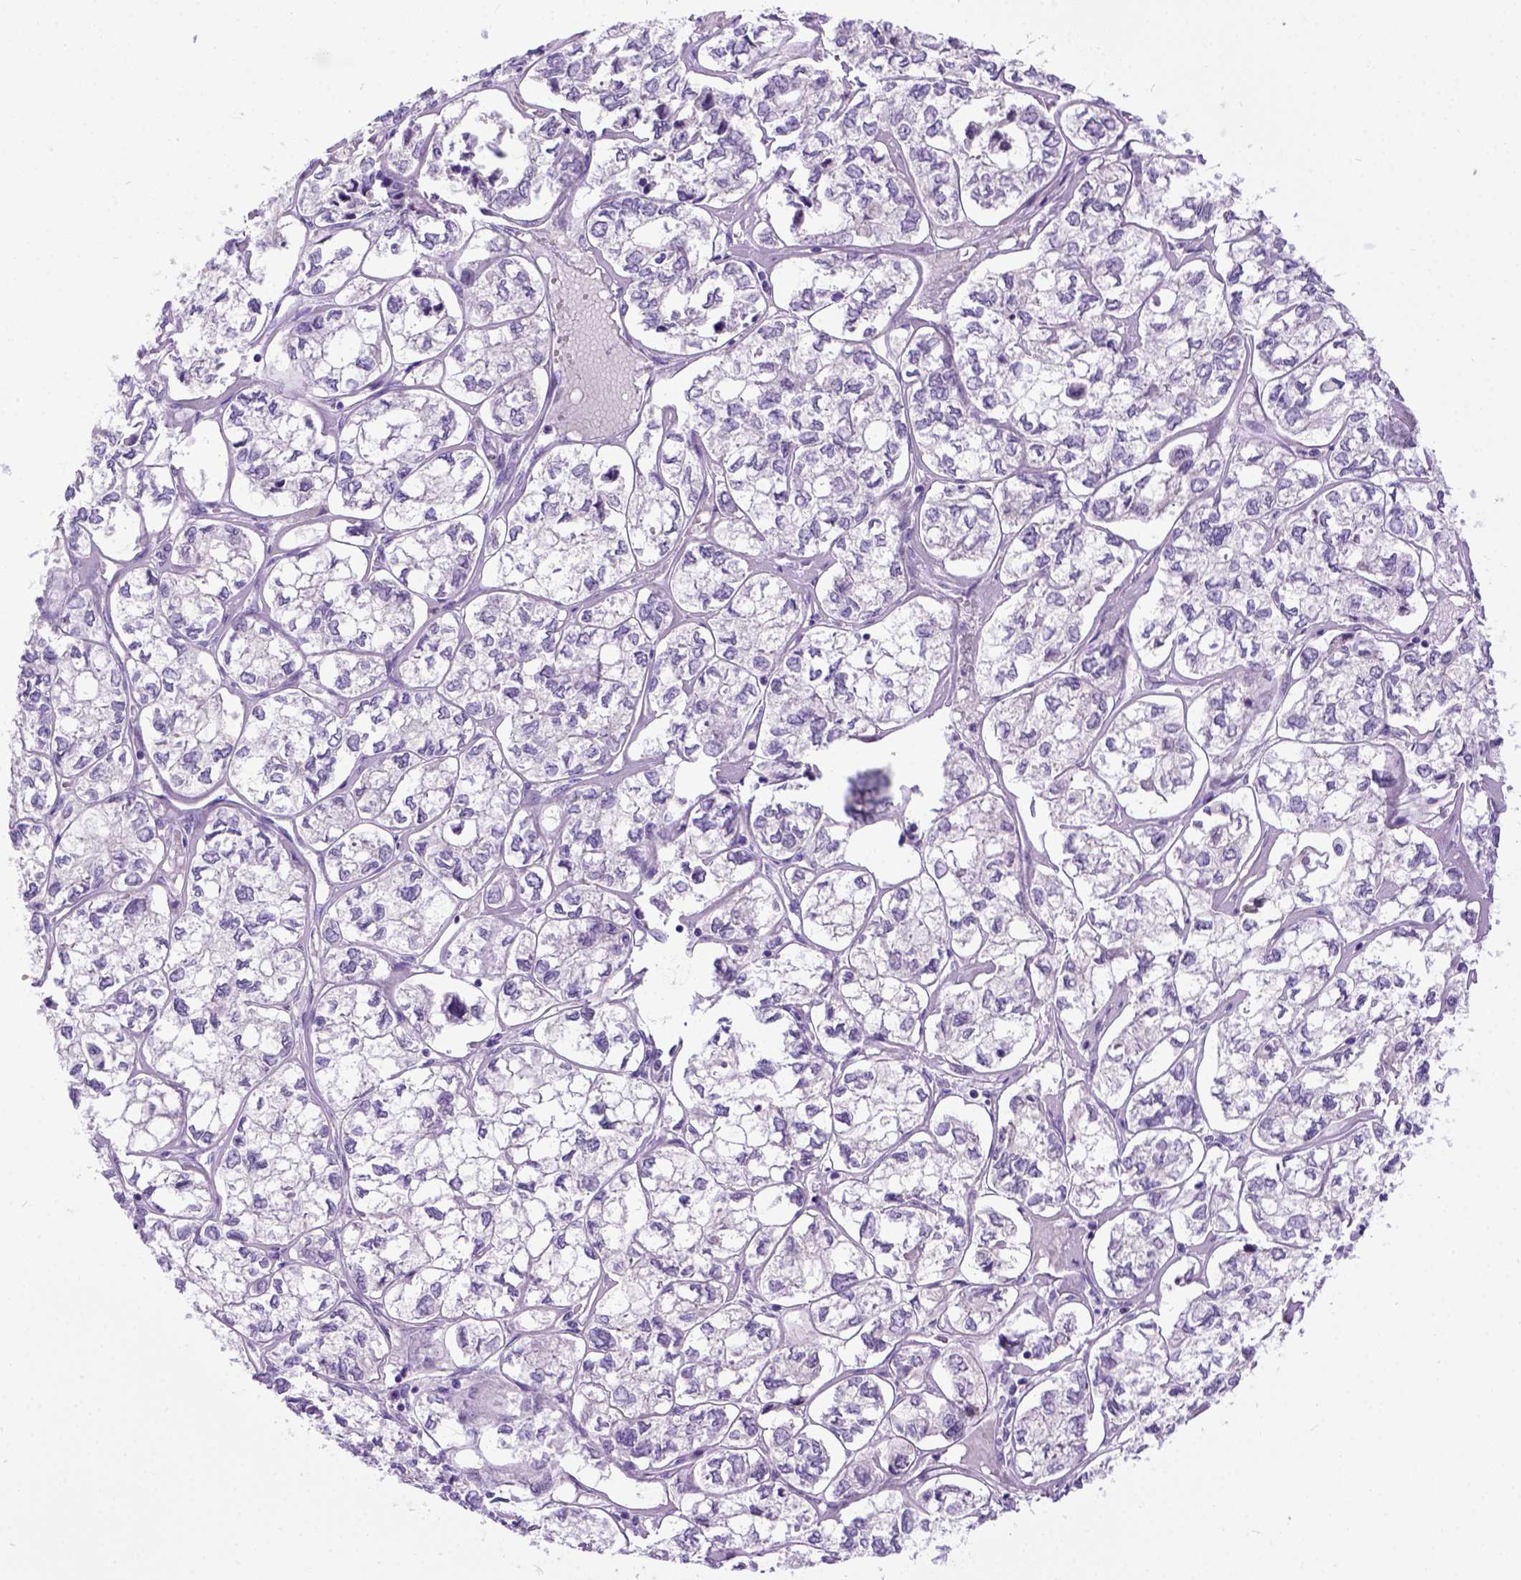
{"staining": {"intensity": "negative", "quantity": "none", "location": "none"}, "tissue": "ovarian cancer", "cell_type": "Tumor cells", "image_type": "cancer", "snomed": [{"axis": "morphology", "description": "Carcinoma, endometroid"}, {"axis": "topography", "description": "Ovary"}], "caption": "Tumor cells show no significant expression in ovarian cancer. (DAB (3,3'-diaminobenzidine) immunohistochemistry (IHC) with hematoxylin counter stain).", "gene": "NEK5", "patient": {"sex": "female", "age": 64}}